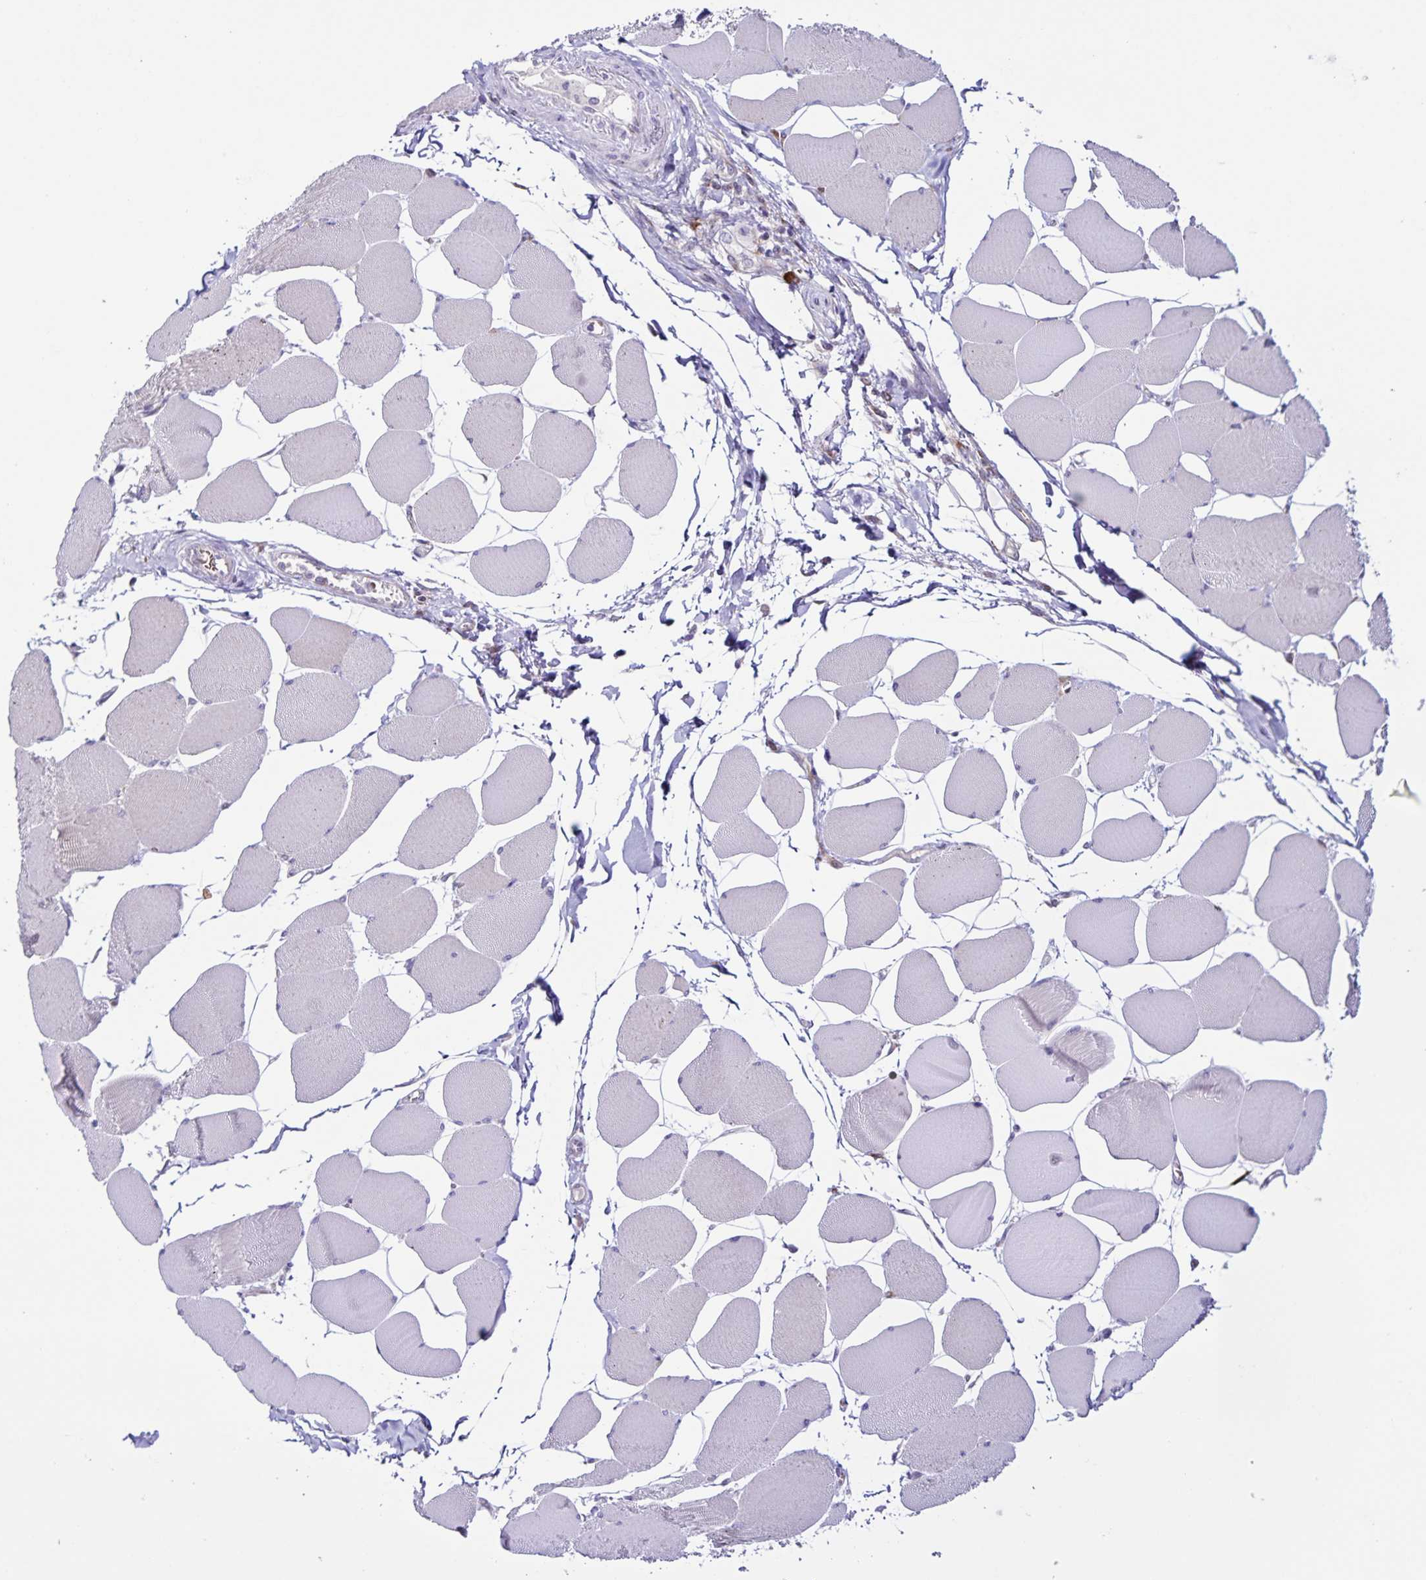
{"staining": {"intensity": "negative", "quantity": "none", "location": "none"}, "tissue": "skeletal muscle", "cell_type": "Myocytes", "image_type": "normal", "snomed": [{"axis": "morphology", "description": "Normal tissue, NOS"}, {"axis": "topography", "description": "Skeletal muscle"}], "caption": "The image reveals no staining of myocytes in unremarkable skeletal muscle. Nuclei are stained in blue.", "gene": "RNFT2", "patient": {"sex": "female", "age": 75}}